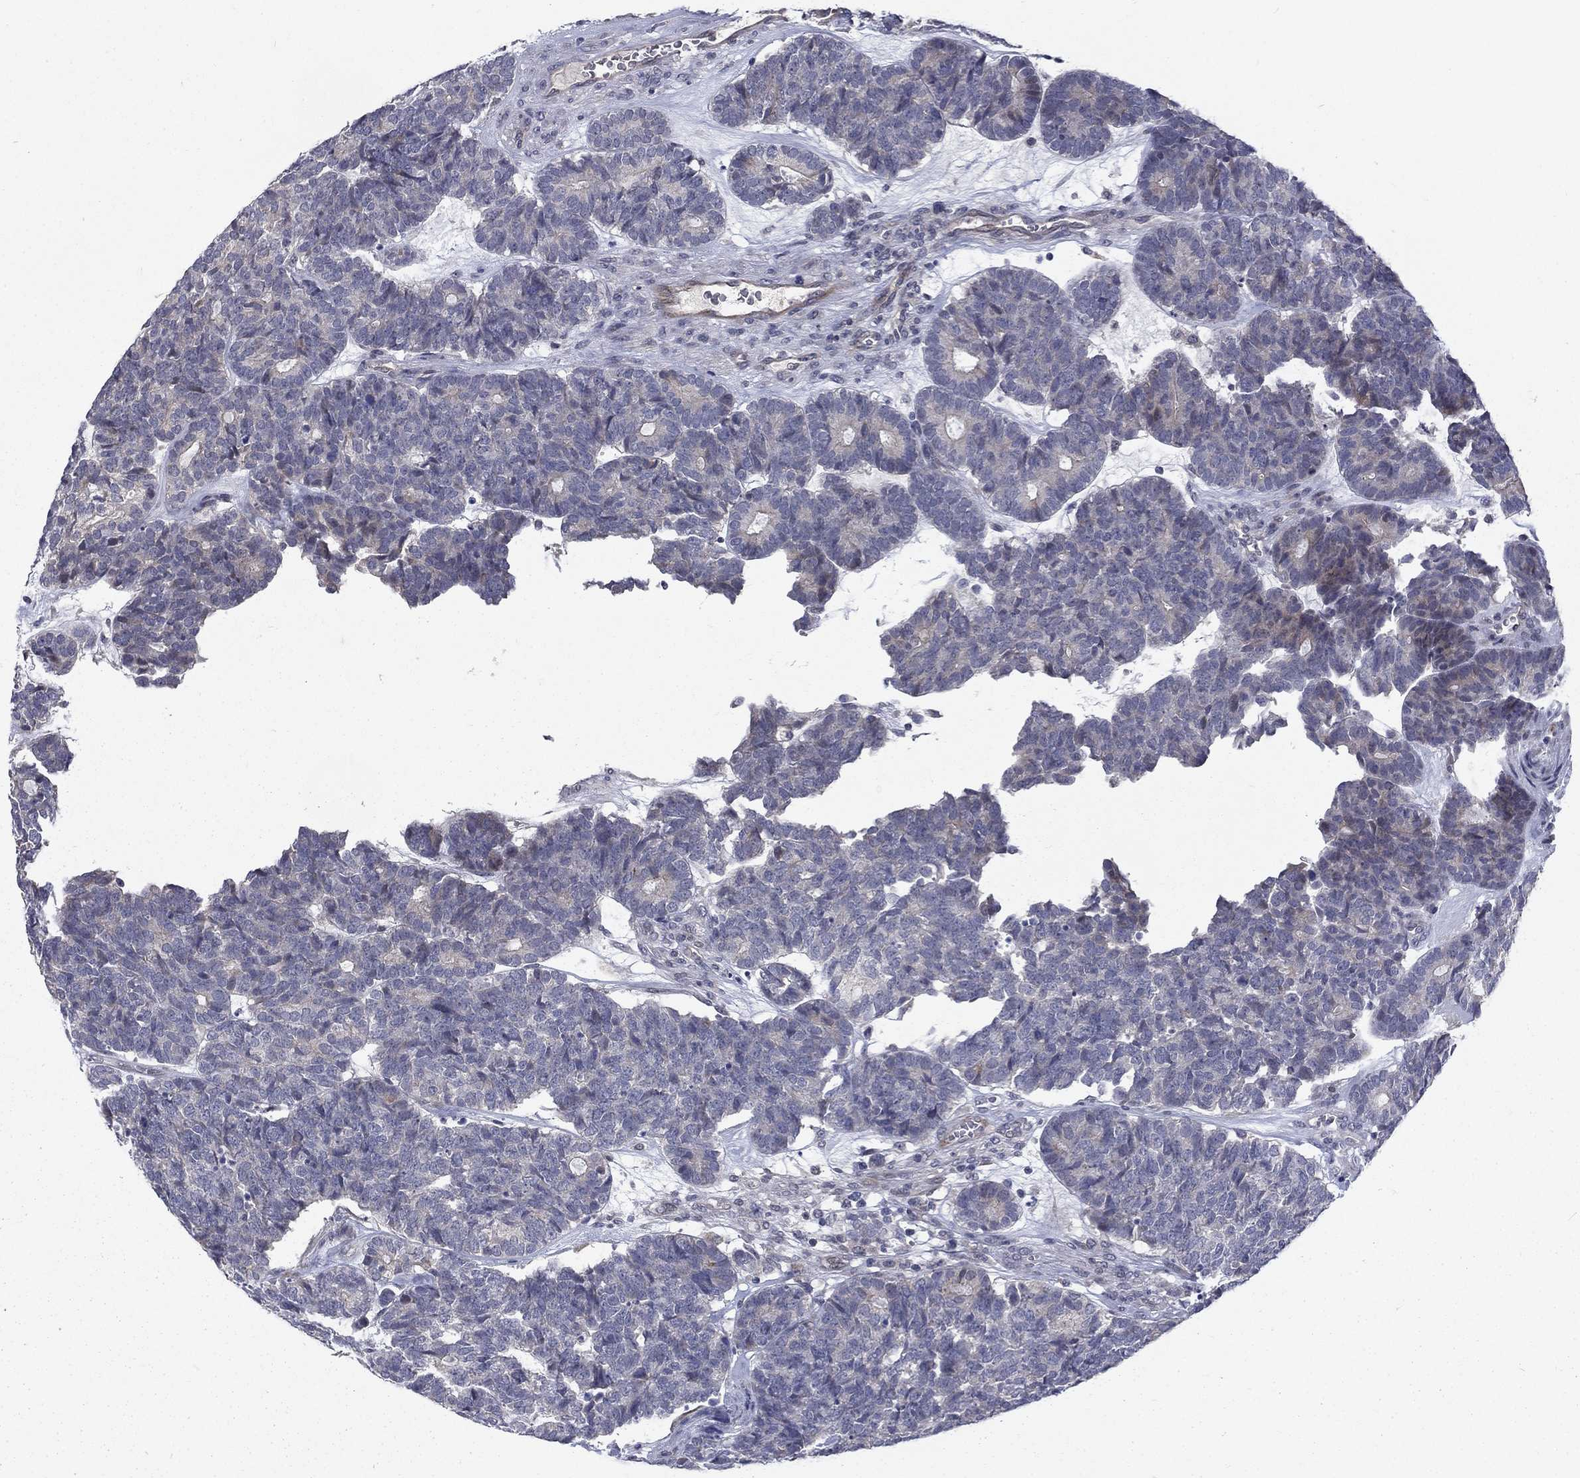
{"staining": {"intensity": "negative", "quantity": "none", "location": "none"}, "tissue": "head and neck cancer", "cell_type": "Tumor cells", "image_type": "cancer", "snomed": [{"axis": "morphology", "description": "Adenocarcinoma, NOS"}, {"axis": "topography", "description": "Head-Neck"}], "caption": "There is no significant expression in tumor cells of adenocarcinoma (head and neck).", "gene": "FAM3B", "patient": {"sex": "female", "age": 81}}